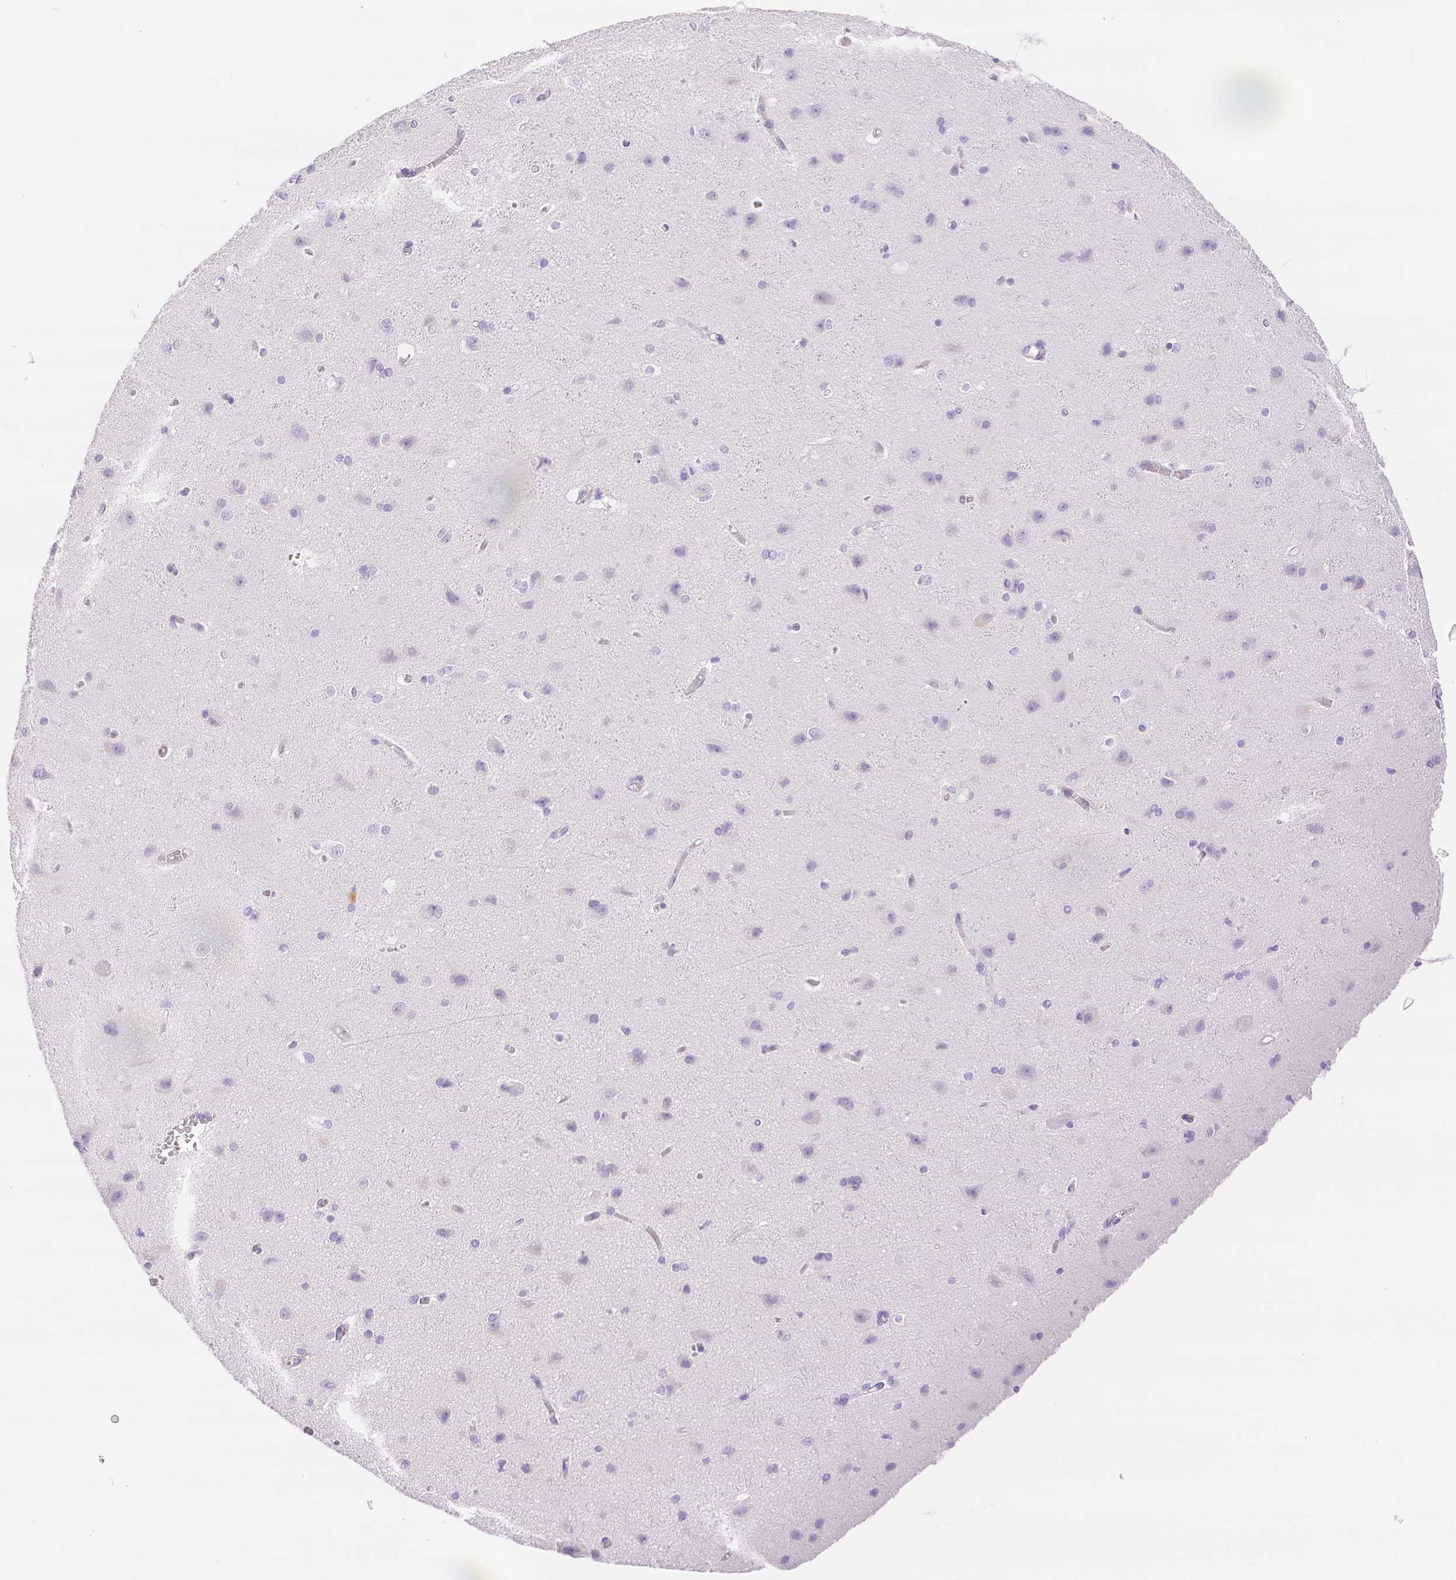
{"staining": {"intensity": "negative", "quantity": "none", "location": "none"}, "tissue": "cerebral cortex", "cell_type": "Endothelial cells", "image_type": "normal", "snomed": [{"axis": "morphology", "description": "Normal tissue, NOS"}, {"axis": "topography", "description": "Cerebral cortex"}], "caption": "Immunohistochemical staining of benign human cerebral cortex reveals no significant positivity in endothelial cells.", "gene": "SLC27A5", "patient": {"sex": "male", "age": 37}}